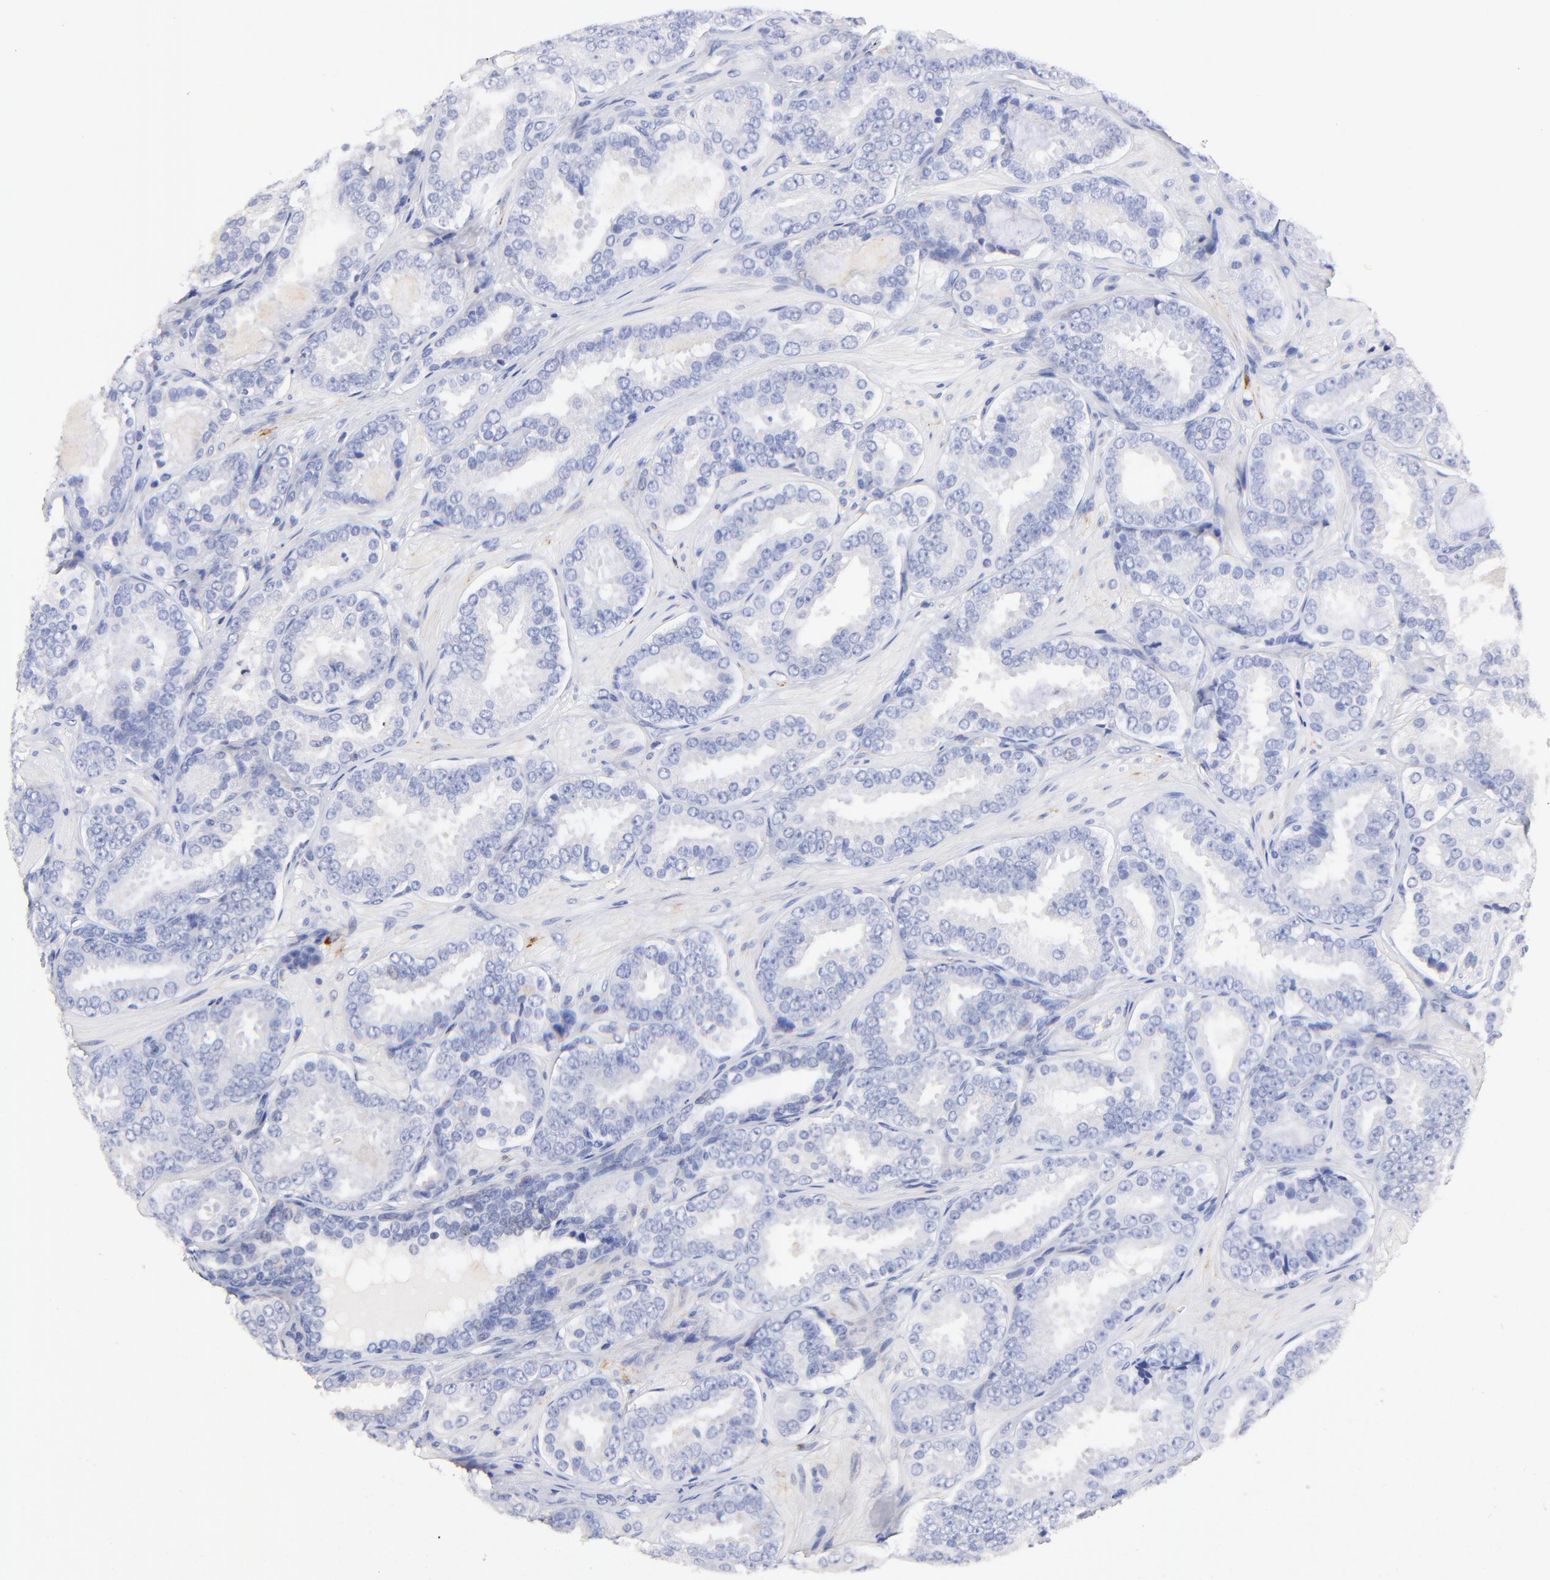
{"staining": {"intensity": "negative", "quantity": "none", "location": "none"}, "tissue": "prostate cancer", "cell_type": "Tumor cells", "image_type": "cancer", "snomed": [{"axis": "morphology", "description": "Adenocarcinoma, Low grade"}, {"axis": "topography", "description": "Prostate"}], "caption": "IHC photomicrograph of human prostate cancer (adenocarcinoma (low-grade)) stained for a protein (brown), which shows no expression in tumor cells.", "gene": "HORMAD2", "patient": {"sex": "male", "age": 59}}